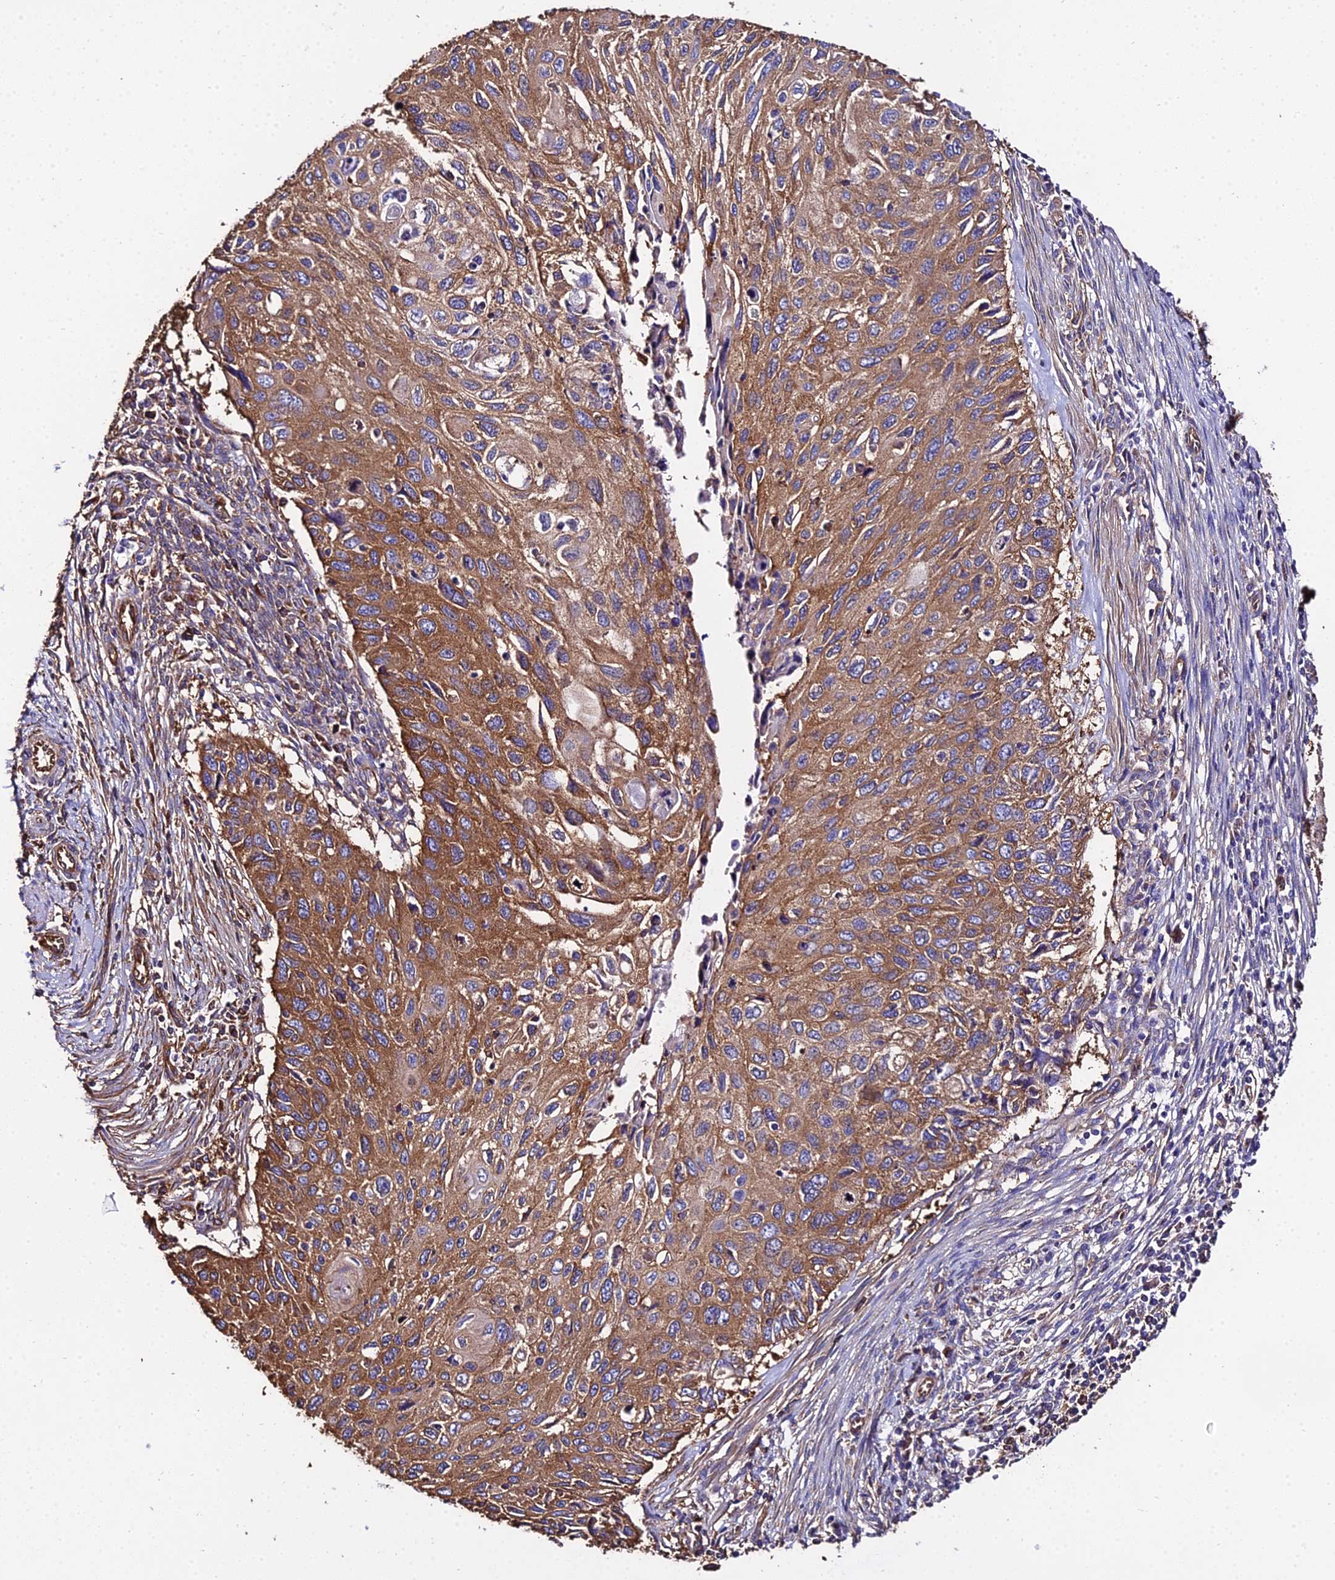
{"staining": {"intensity": "moderate", "quantity": ">75%", "location": "cytoplasmic/membranous"}, "tissue": "cervical cancer", "cell_type": "Tumor cells", "image_type": "cancer", "snomed": [{"axis": "morphology", "description": "Squamous cell carcinoma, NOS"}, {"axis": "topography", "description": "Cervix"}], "caption": "Protein expression analysis of human cervical cancer reveals moderate cytoplasmic/membranous expression in about >75% of tumor cells.", "gene": "TUBA3D", "patient": {"sex": "female", "age": 70}}